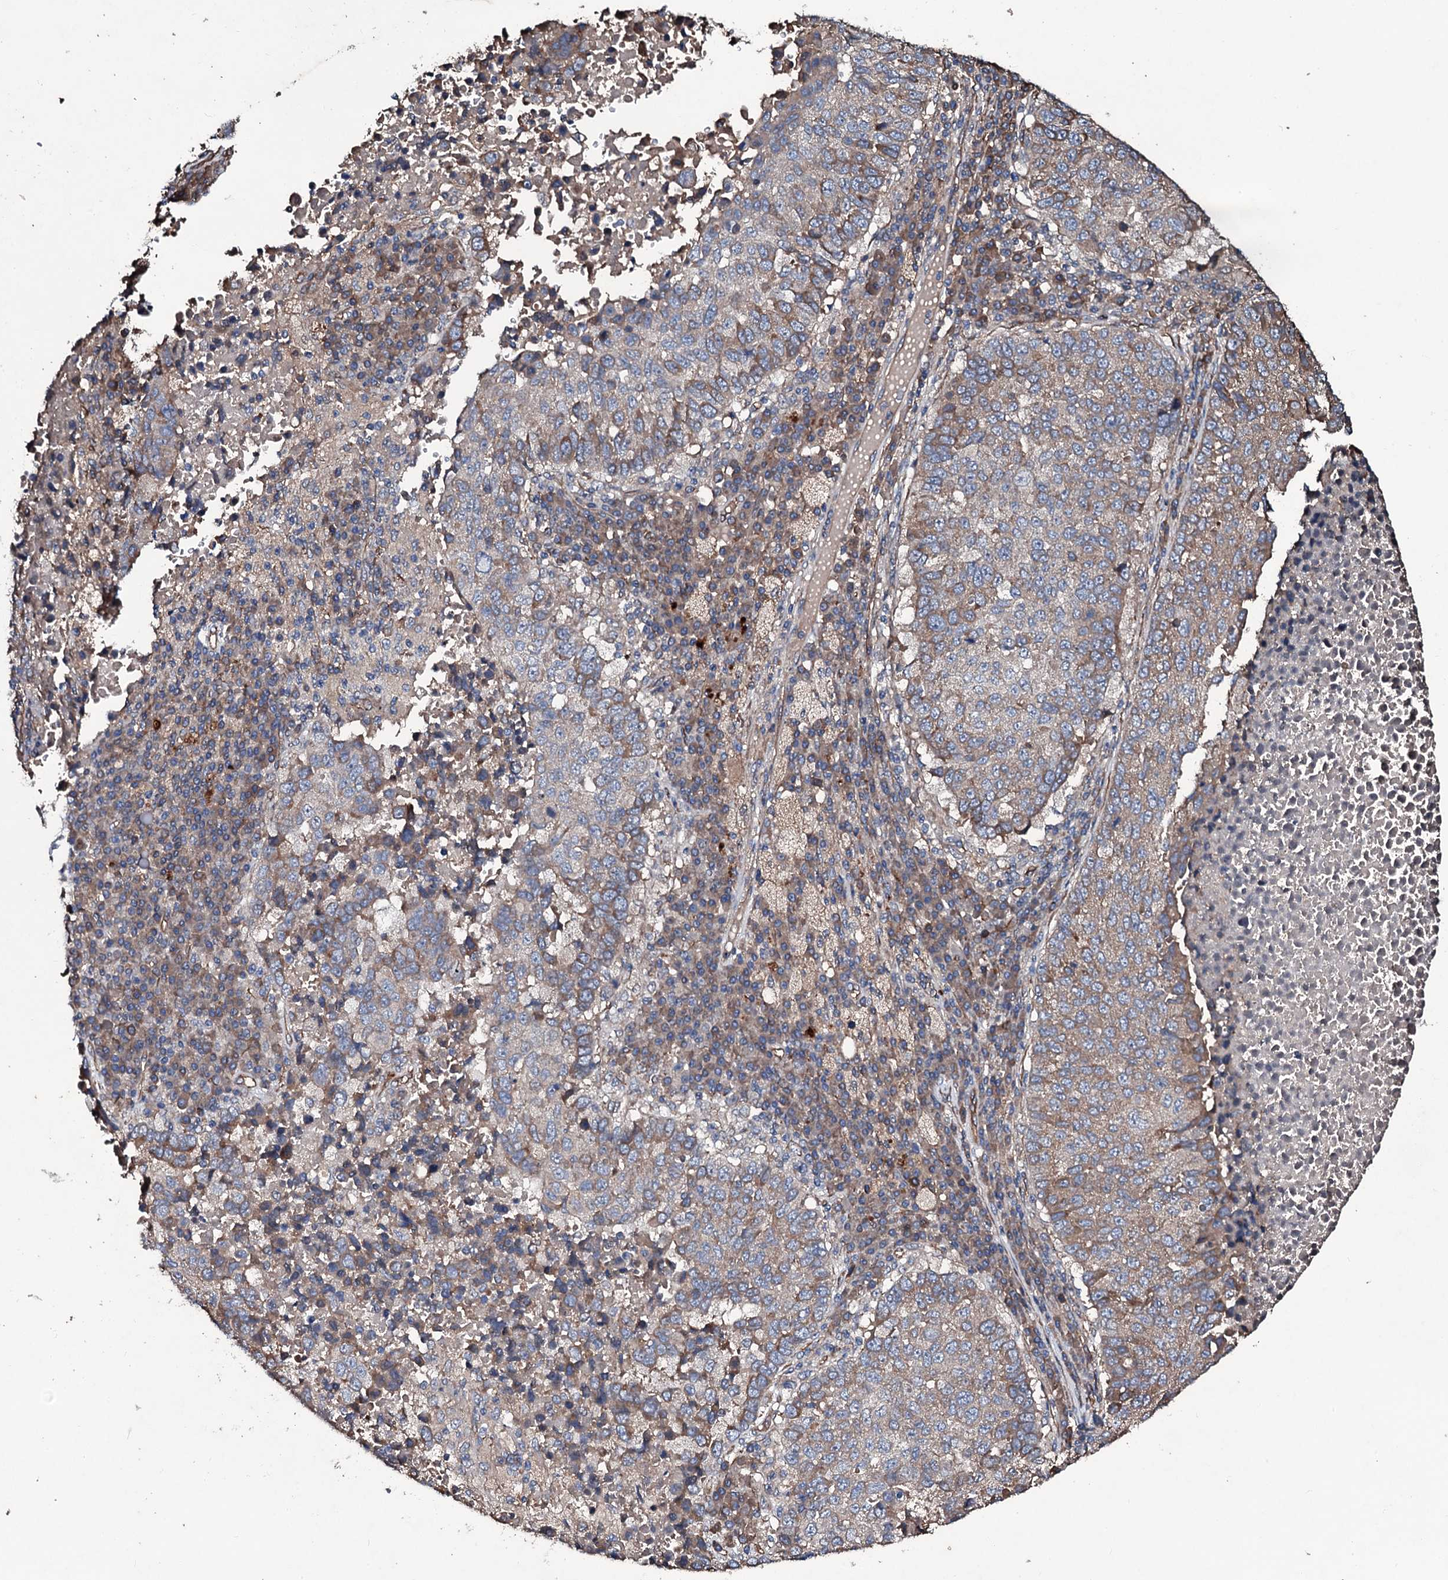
{"staining": {"intensity": "moderate", "quantity": "25%-75%", "location": "cytoplasmic/membranous"}, "tissue": "lung cancer", "cell_type": "Tumor cells", "image_type": "cancer", "snomed": [{"axis": "morphology", "description": "Squamous cell carcinoma, NOS"}, {"axis": "topography", "description": "Lung"}], "caption": "Immunohistochemical staining of lung cancer displays moderate cytoplasmic/membranous protein expression in about 25%-75% of tumor cells. (Brightfield microscopy of DAB IHC at high magnification).", "gene": "DMAC2", "patient": {"sex": "male", "age": 73}}